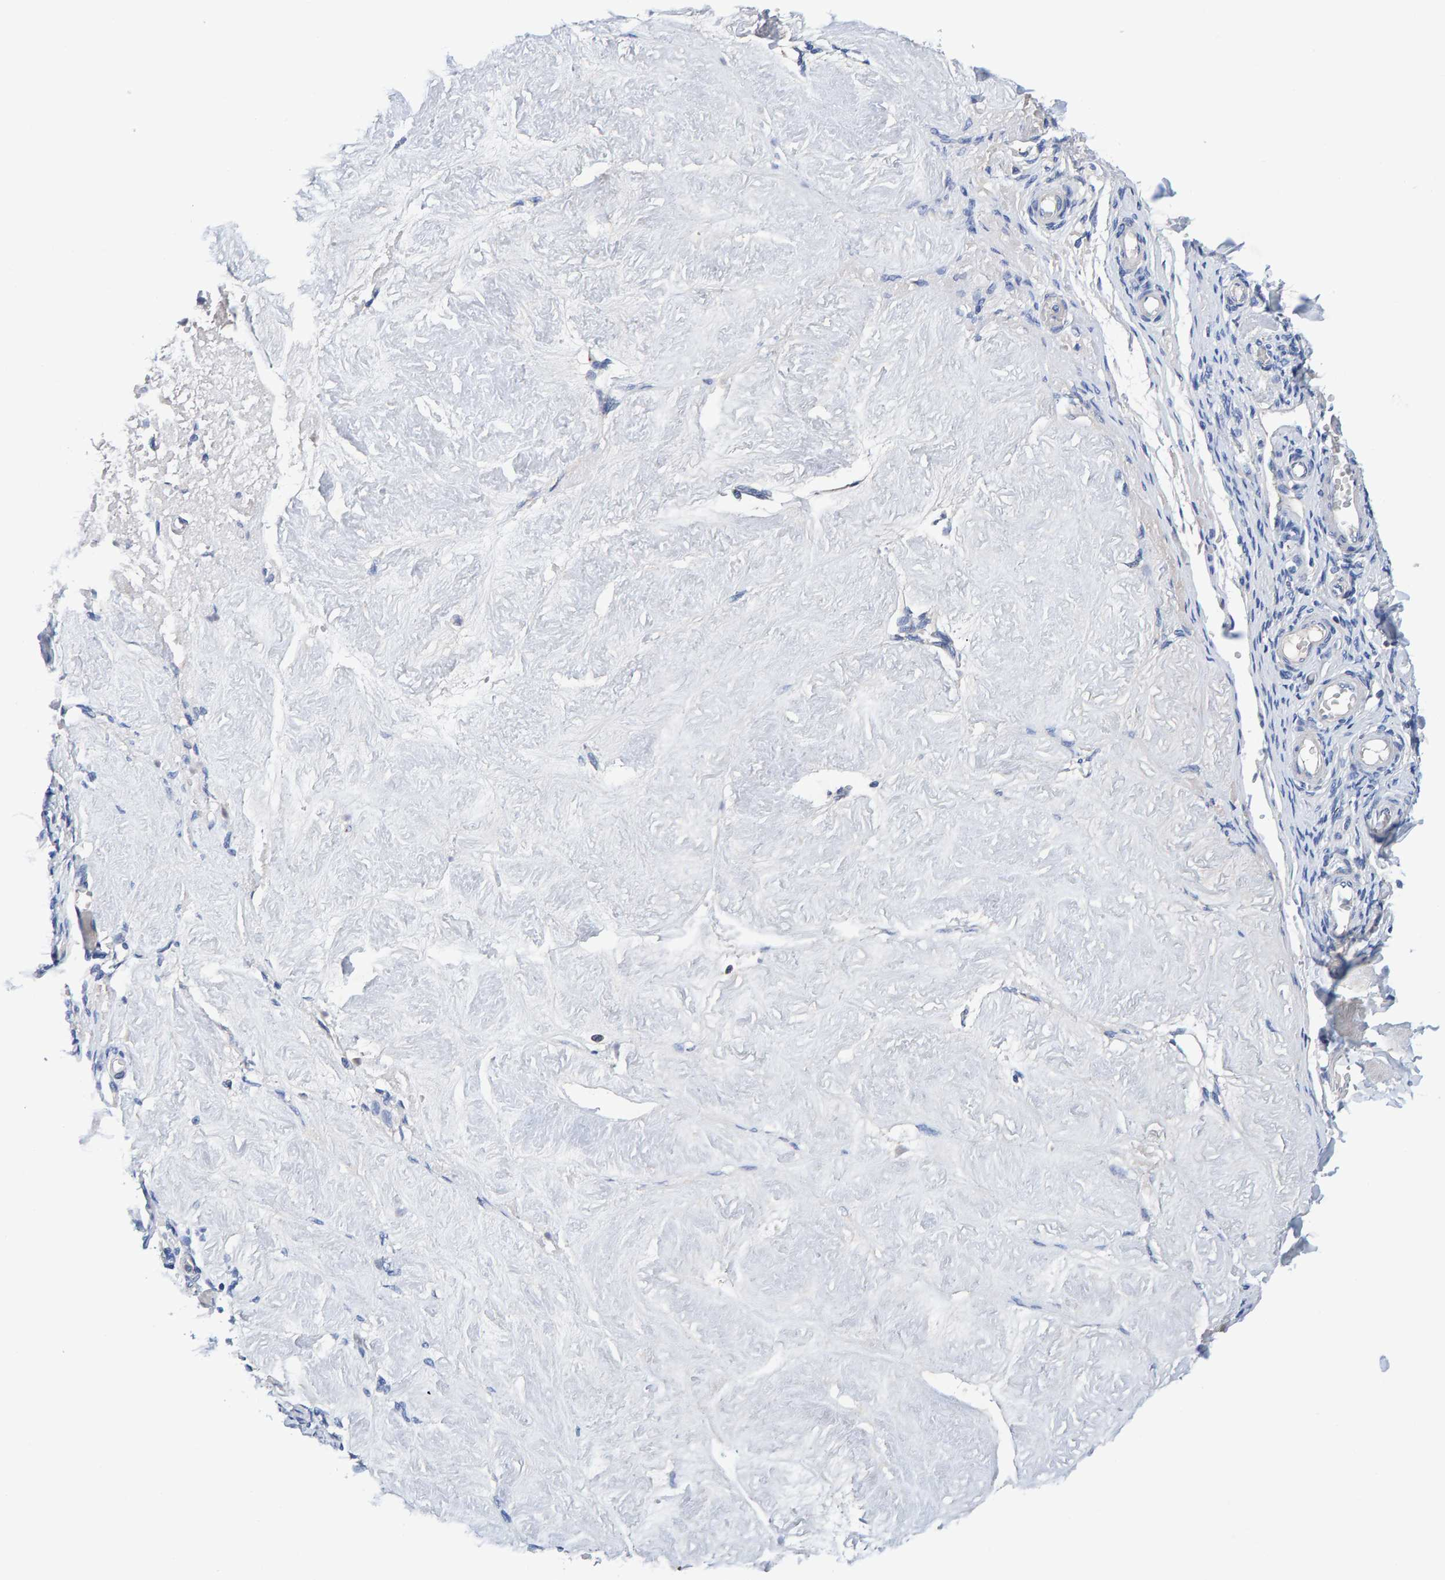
{"staining": {"intensity": "negative", "quantity": "none", "location": "none"}, "tissue": "adipose tissue", "cell_type": "Adipocytes", "image_type": "normal", "snomed": [{"axis": "morphology", "description": "Normal tissue, NOS"}, {"axis": "topography", "description": "Vascular tissue"}, {"axis": "topography", "description": "Fallopian tube"}, {"axis": "topography", "description": "Ovary"}], "caption": "Immunohistochemistry (IHC) histopathology image of unremarkable adipose tissue: adipose tissue stained with DAB exhibits no significant protein positivity in adipocytes.", "gene": "EFR3A", "patient": {"sex": "female", "age": 67}}